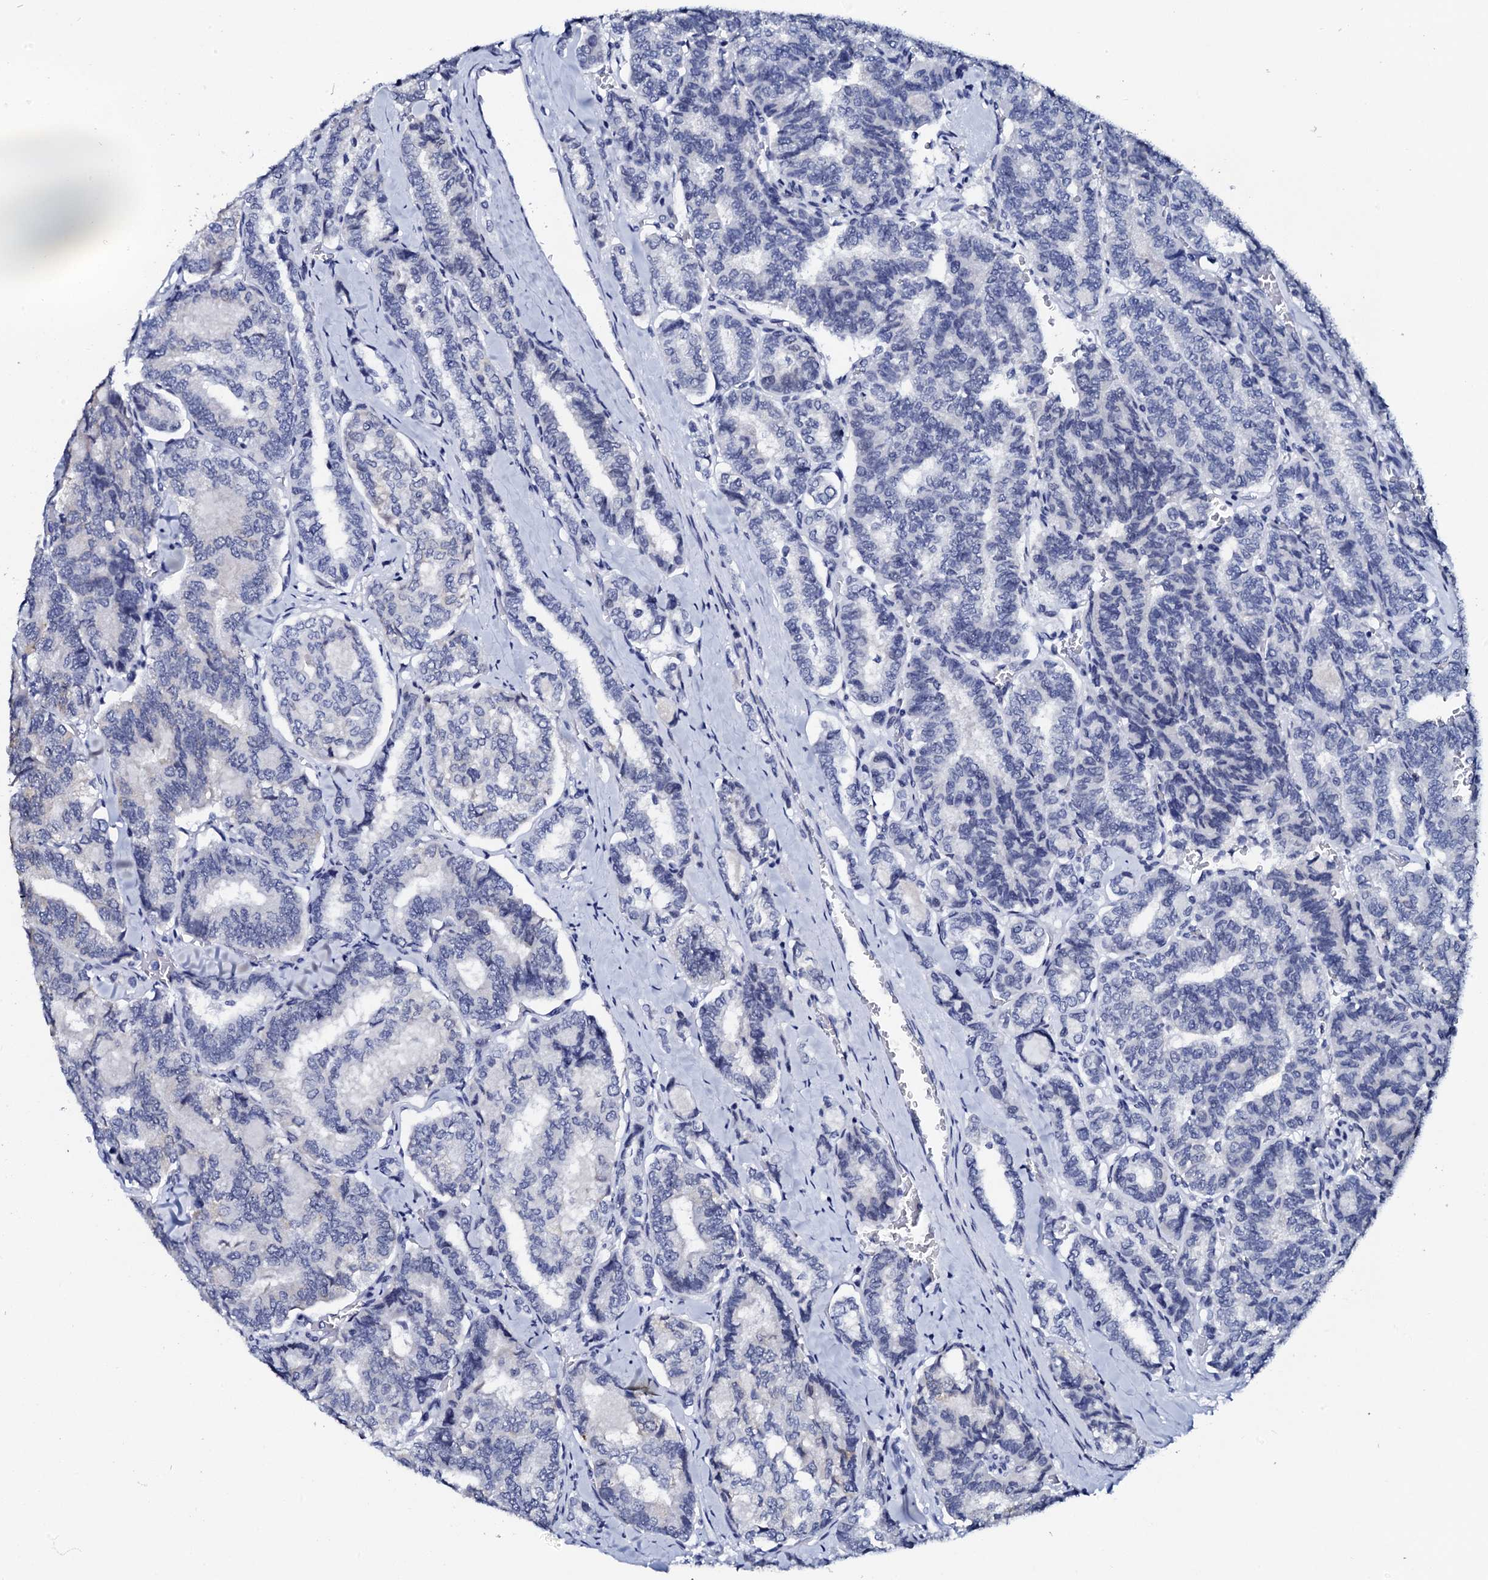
{"staining": {"intensity": "negative", "quantity": "none", "location": "none"}, "tissue": "thyroid cancer", "cell_type": "Tumor cells", "image_type": "cancer", "snomed": [{"axis": "morphology", "description": "Papillary adenocarcinoma, NOS"}, {"axis": "topography", "description": "Thyroid gland"}], "caption": "Papillary adenocarcinoma (thyroid) was stained to show a protein in brown. There is no significant positivity in tumor cells.", "gene": "SPATA19", "patient": {"sex": "female", "age": 35}}